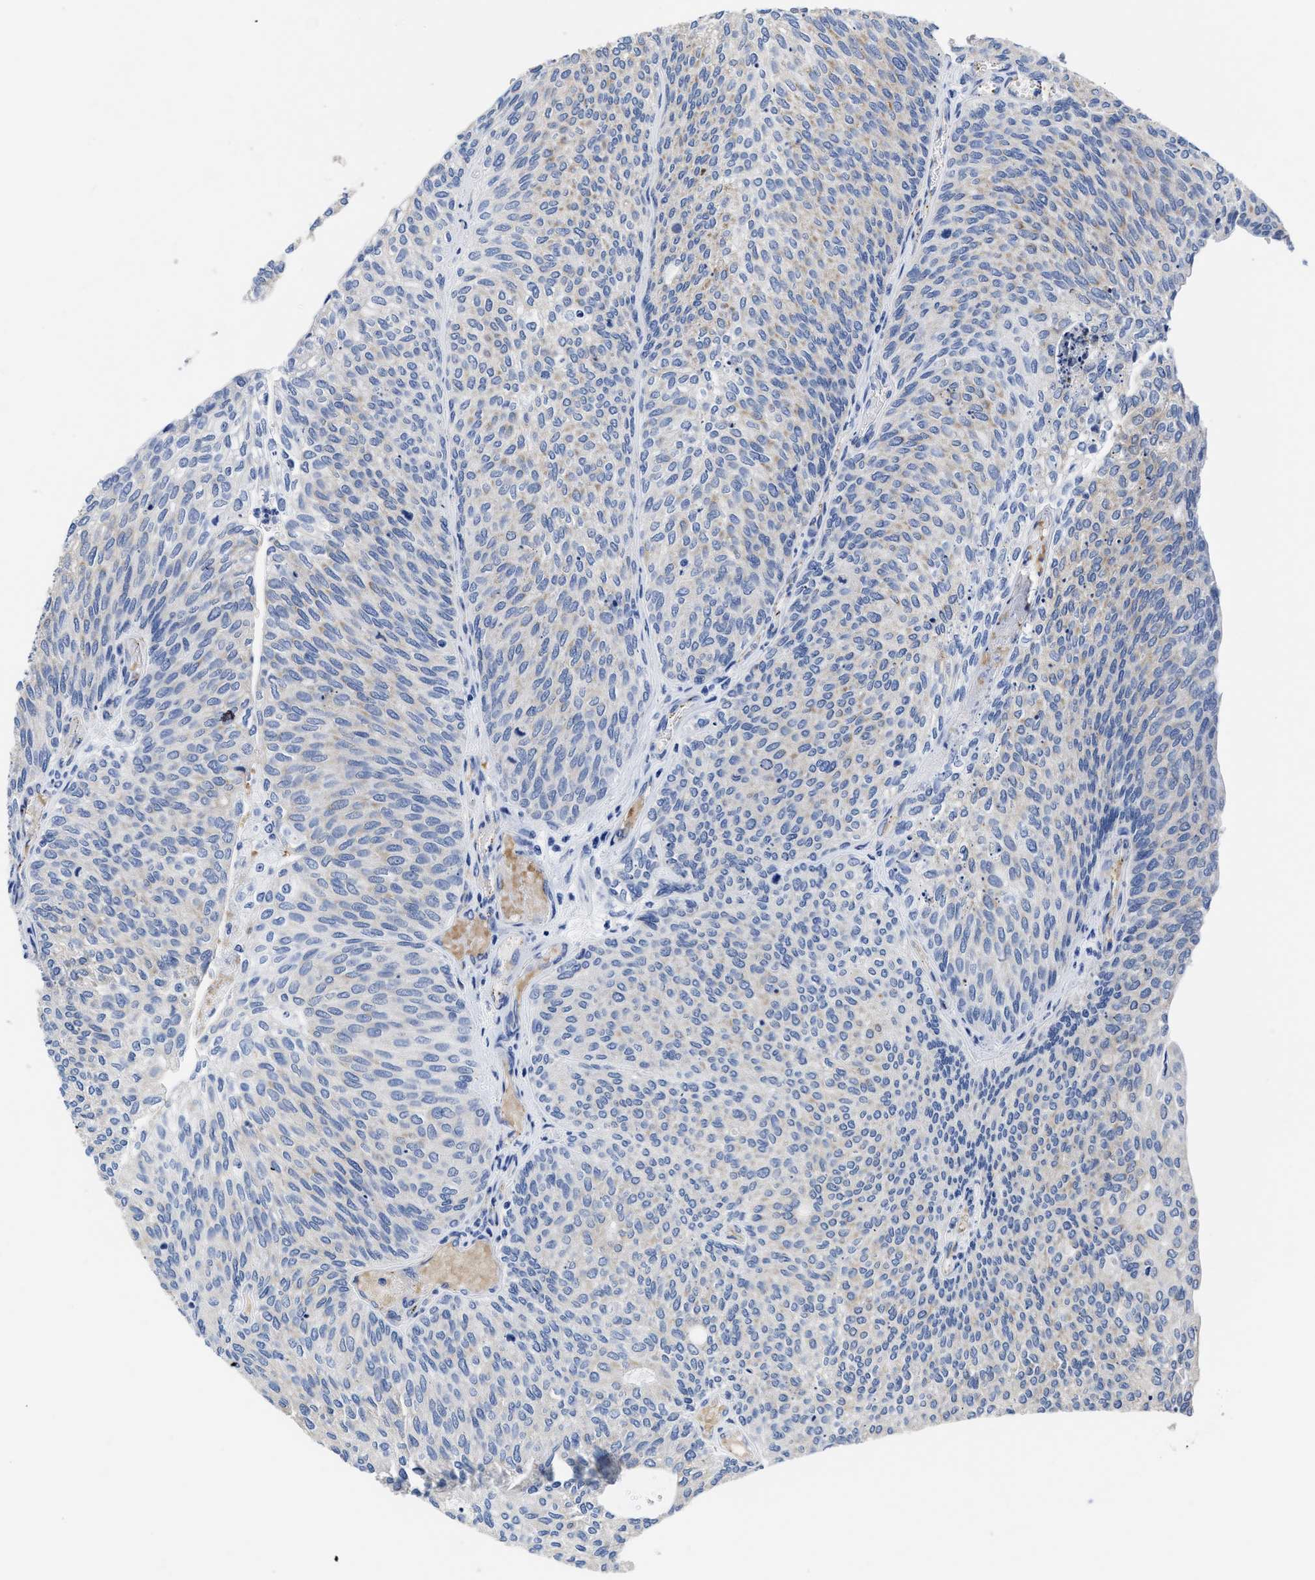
{"staining": {"intensity": "negative", "quantity": "none", "location": "none"}, "tissue": "urothelial cancer", "cell_type": "Tumor cells", "image_type": "cancer", "snomed": [{"axis": "morphology", "description": "Urothelial carcinoma, Low grade"}, {"axis": "topography", "description": "Urinary bladder"}], "caption": "Tumor cells show no significant staining in urothelial cancer.", "gene": "KCNMB3", "patient": {"sex": "female", "age": 79}}